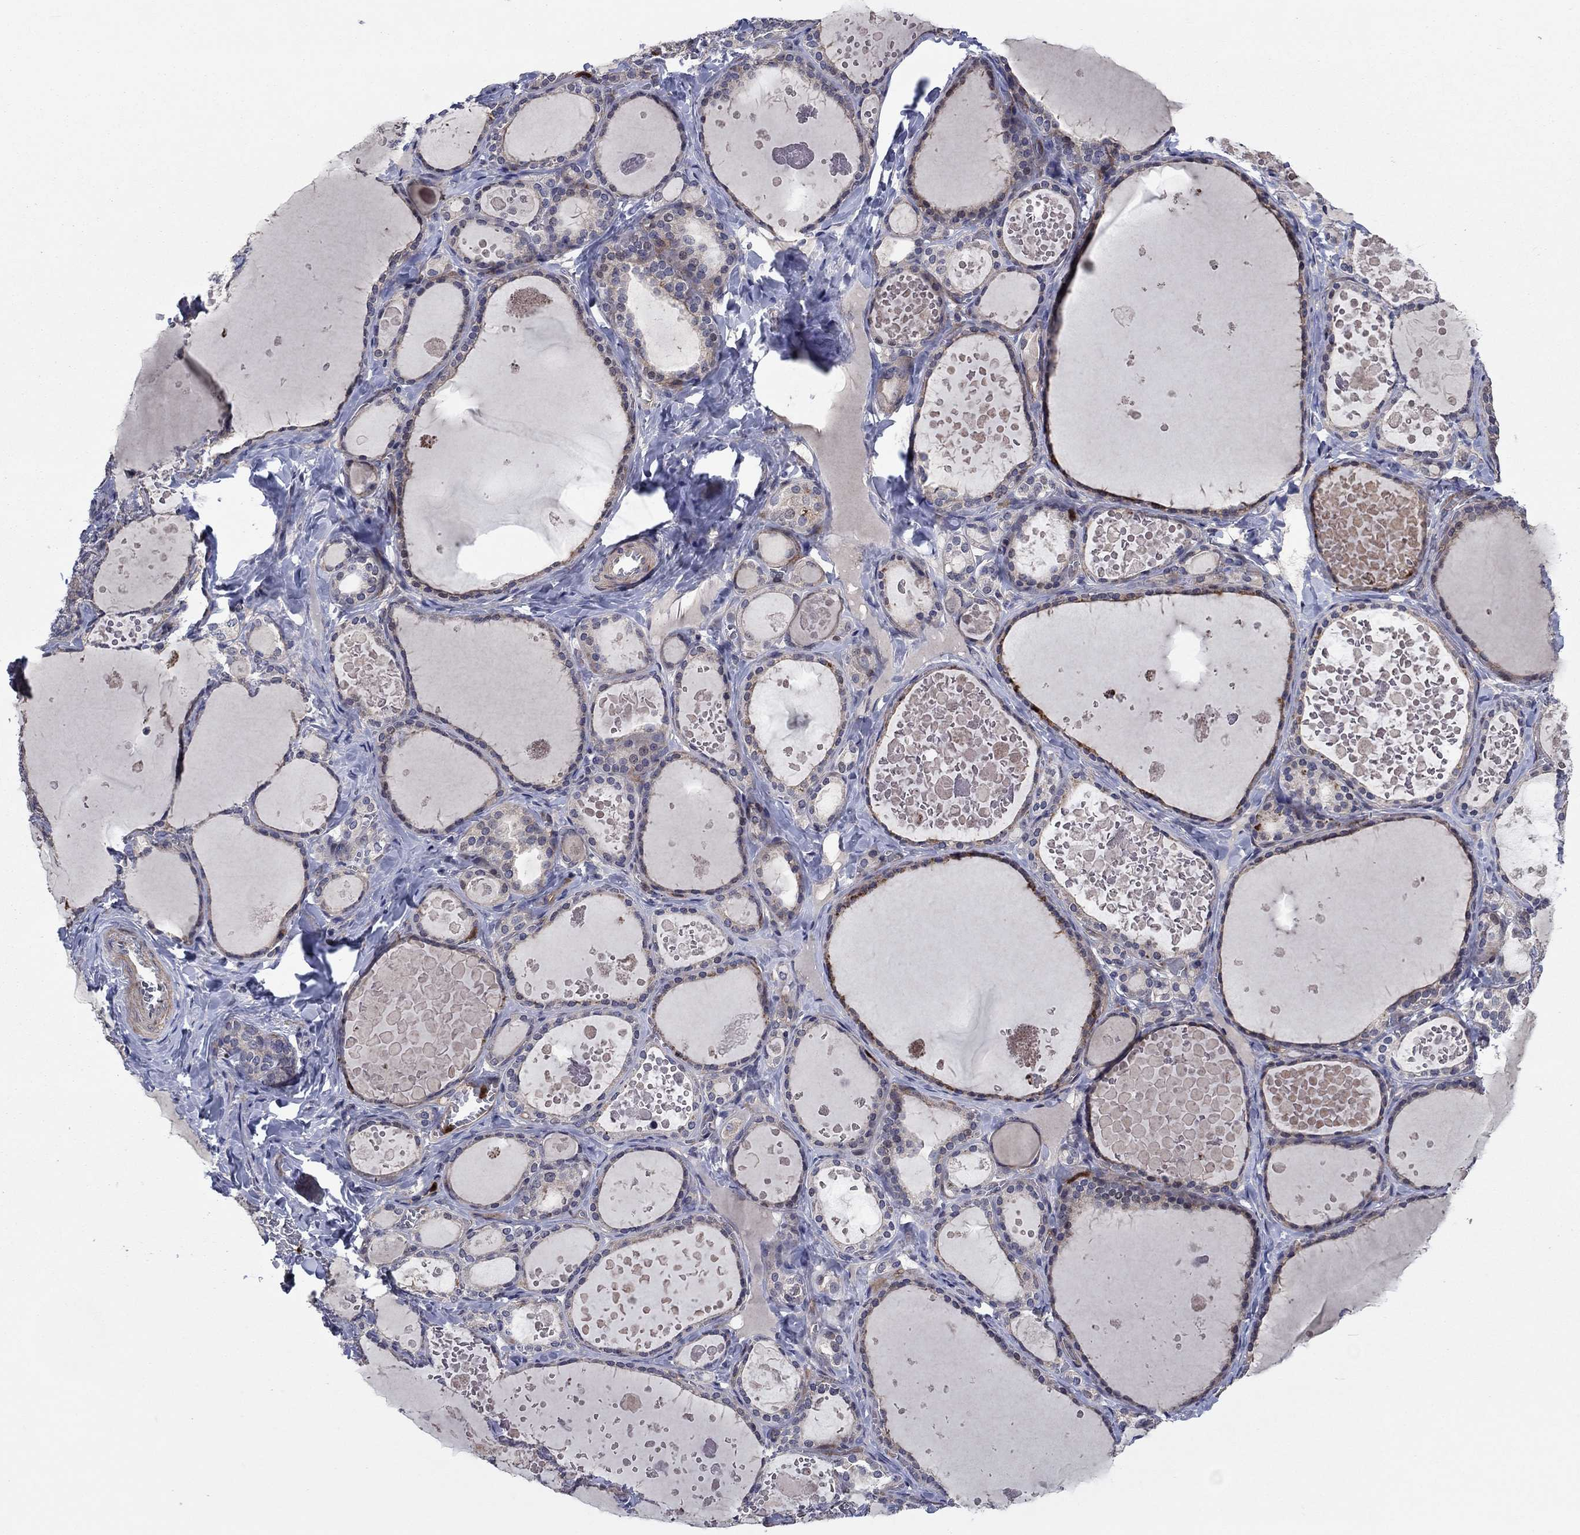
{"staining": {"intensity": "moderate", "quantity": "25%-75%", "location": "cytoplasmic/membranous"}, "tissue": "thyroid gland", "cell_type": "Glandular cells", "image_type": "normal", "snomed": [{"axis": "morphology", "description": "Normal tissue, NOS"}, {"axis": "topography", "description": "Thyroid gland"}], "caption": "This histopathology image displays IHC staining of benign human thyroid gland, with medium moderate cytoplasmic/membranous expression in approximately 25%-75% of glandular cells.", "gene": "MSRB1", "patient": {"sex": "female", "age": 56}}